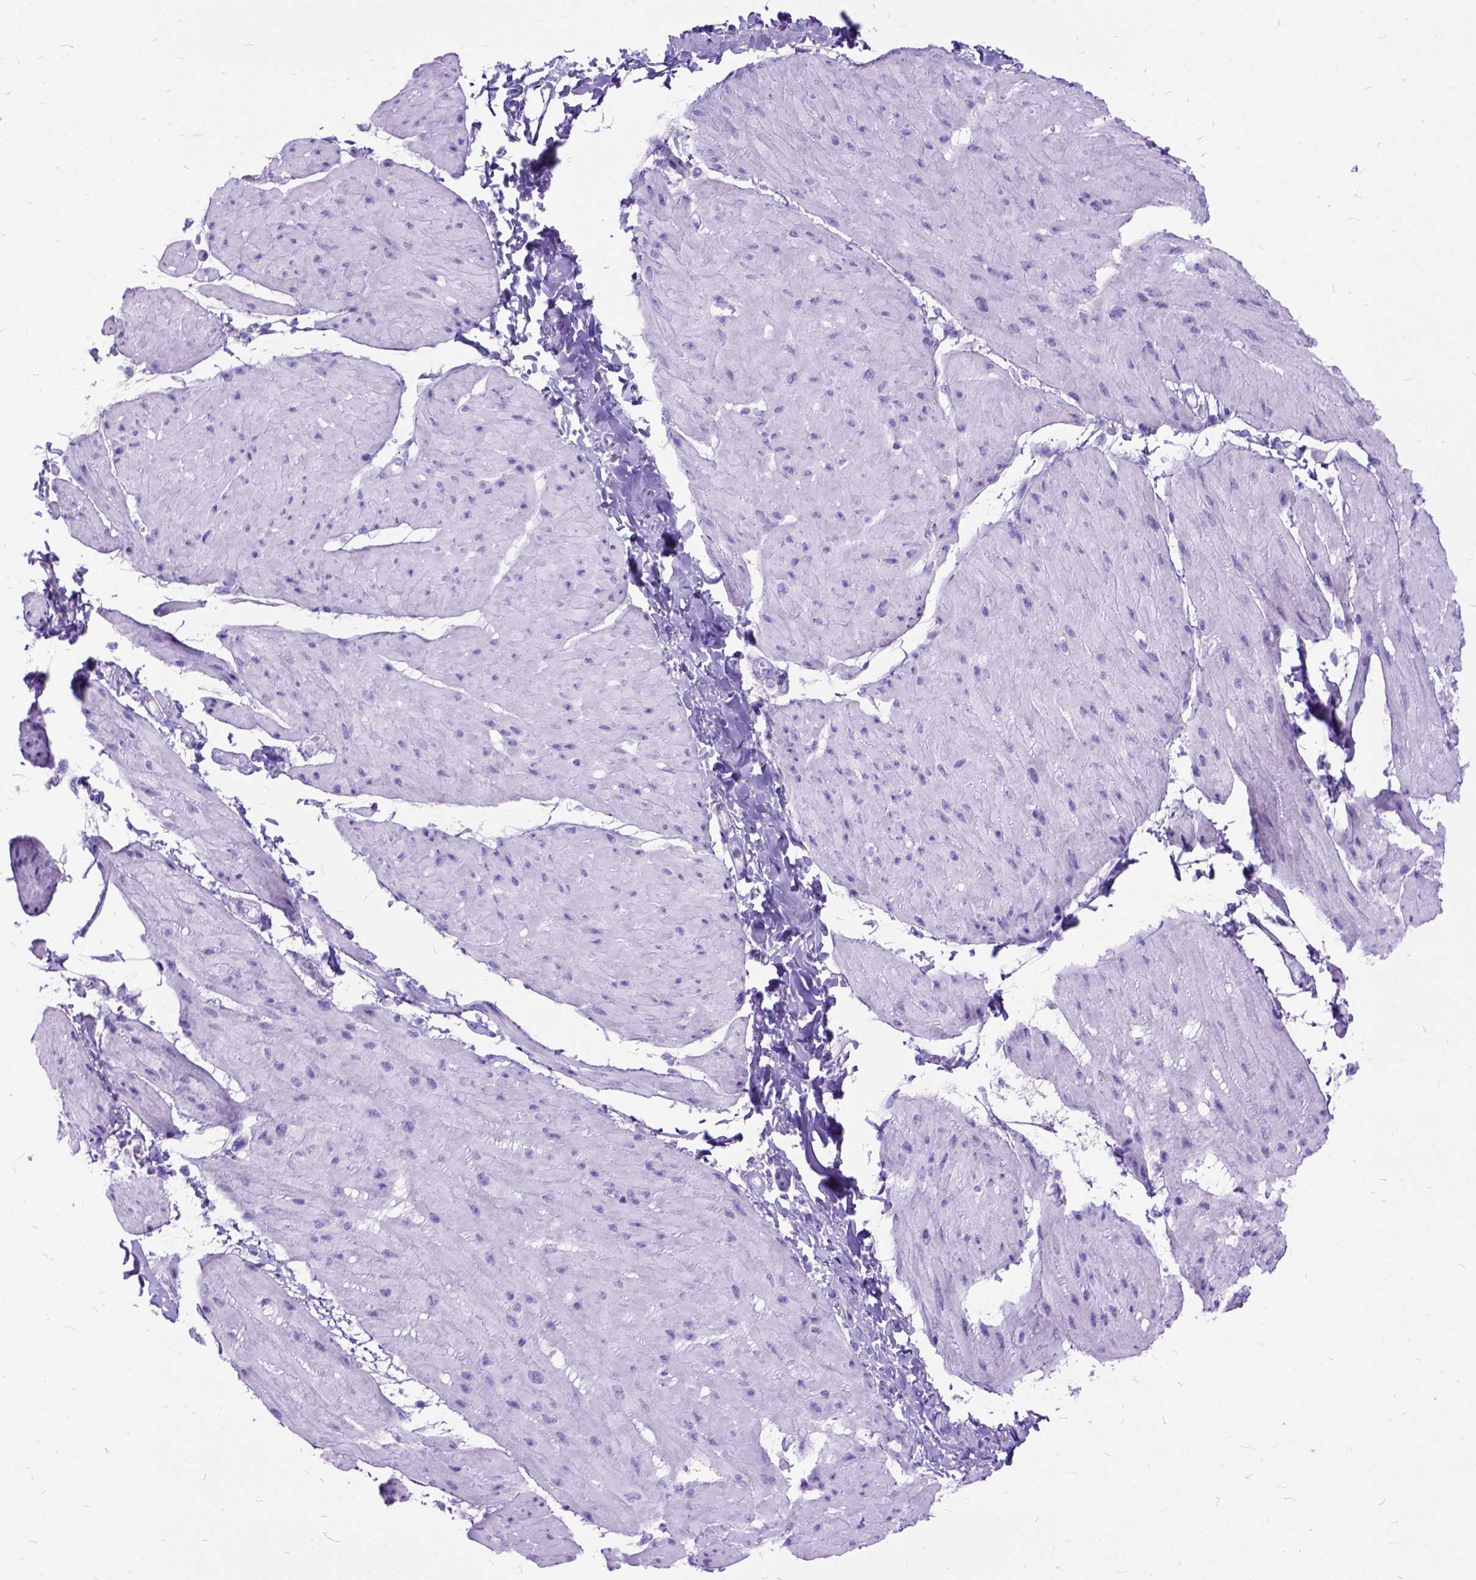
{"staining": {"intensity": "negative", "quantity": "none", "location": "none"}, "tissue": "adipose tissue", "cell_type": "Adipocytes", "image_type": "normal", "snomed": [{"axis": "morphology", "description": "Normal tissue, NOS"}, {"axis": "topography", "description": "Urinary bladder"}, {"axis": "topography", "description": "Peripheral nerve tissue"}], "caption": "An immunohistochemistry micrograph of unremarkable adipose tissue is shown. There is no staining in adipocytes of adipose tissue.", "gene": "DNAH2", "patient": {"sex": "female", "age": 60}}